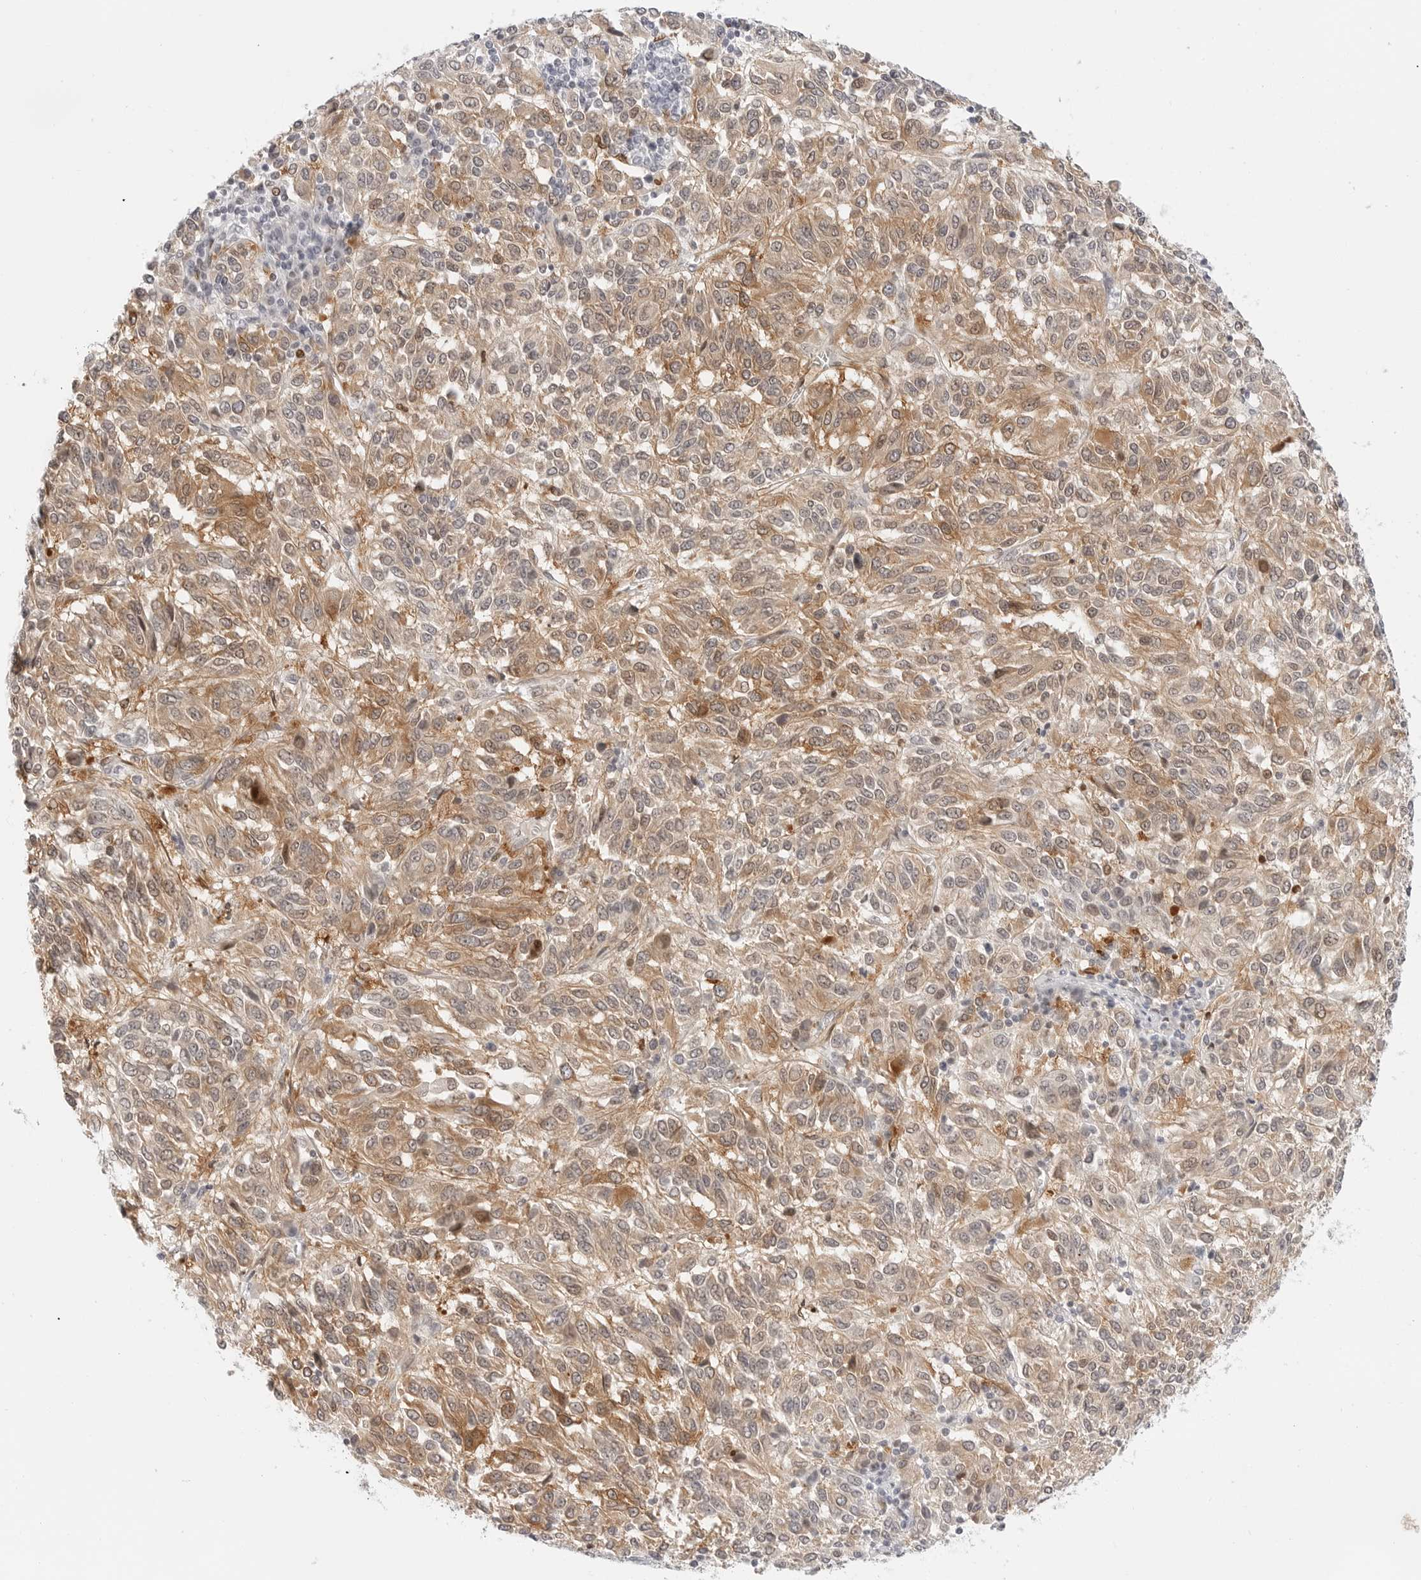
{"staining": {"intensity": "moderate", "quantity": ">75%", "location": "cytoplasmic/membranous"}, "tissue": "melanoma", "cell_type": "Tumor cells", "image_type": "cancer", "snomed": [{"axis": "morphology", "description": "Malignant melanoma, Metastatic site"}, {"axis": "topography", "description": "Lung"}], "caption": "Immunohistochemical staining of human malignant melanoma (metastatic site) displays medium levels of moderate cytoplasmic/membranous staining in about >75% of tumor cells.", "gene": "SPIDR", "patient": {"sex": "male", "age": 64}}